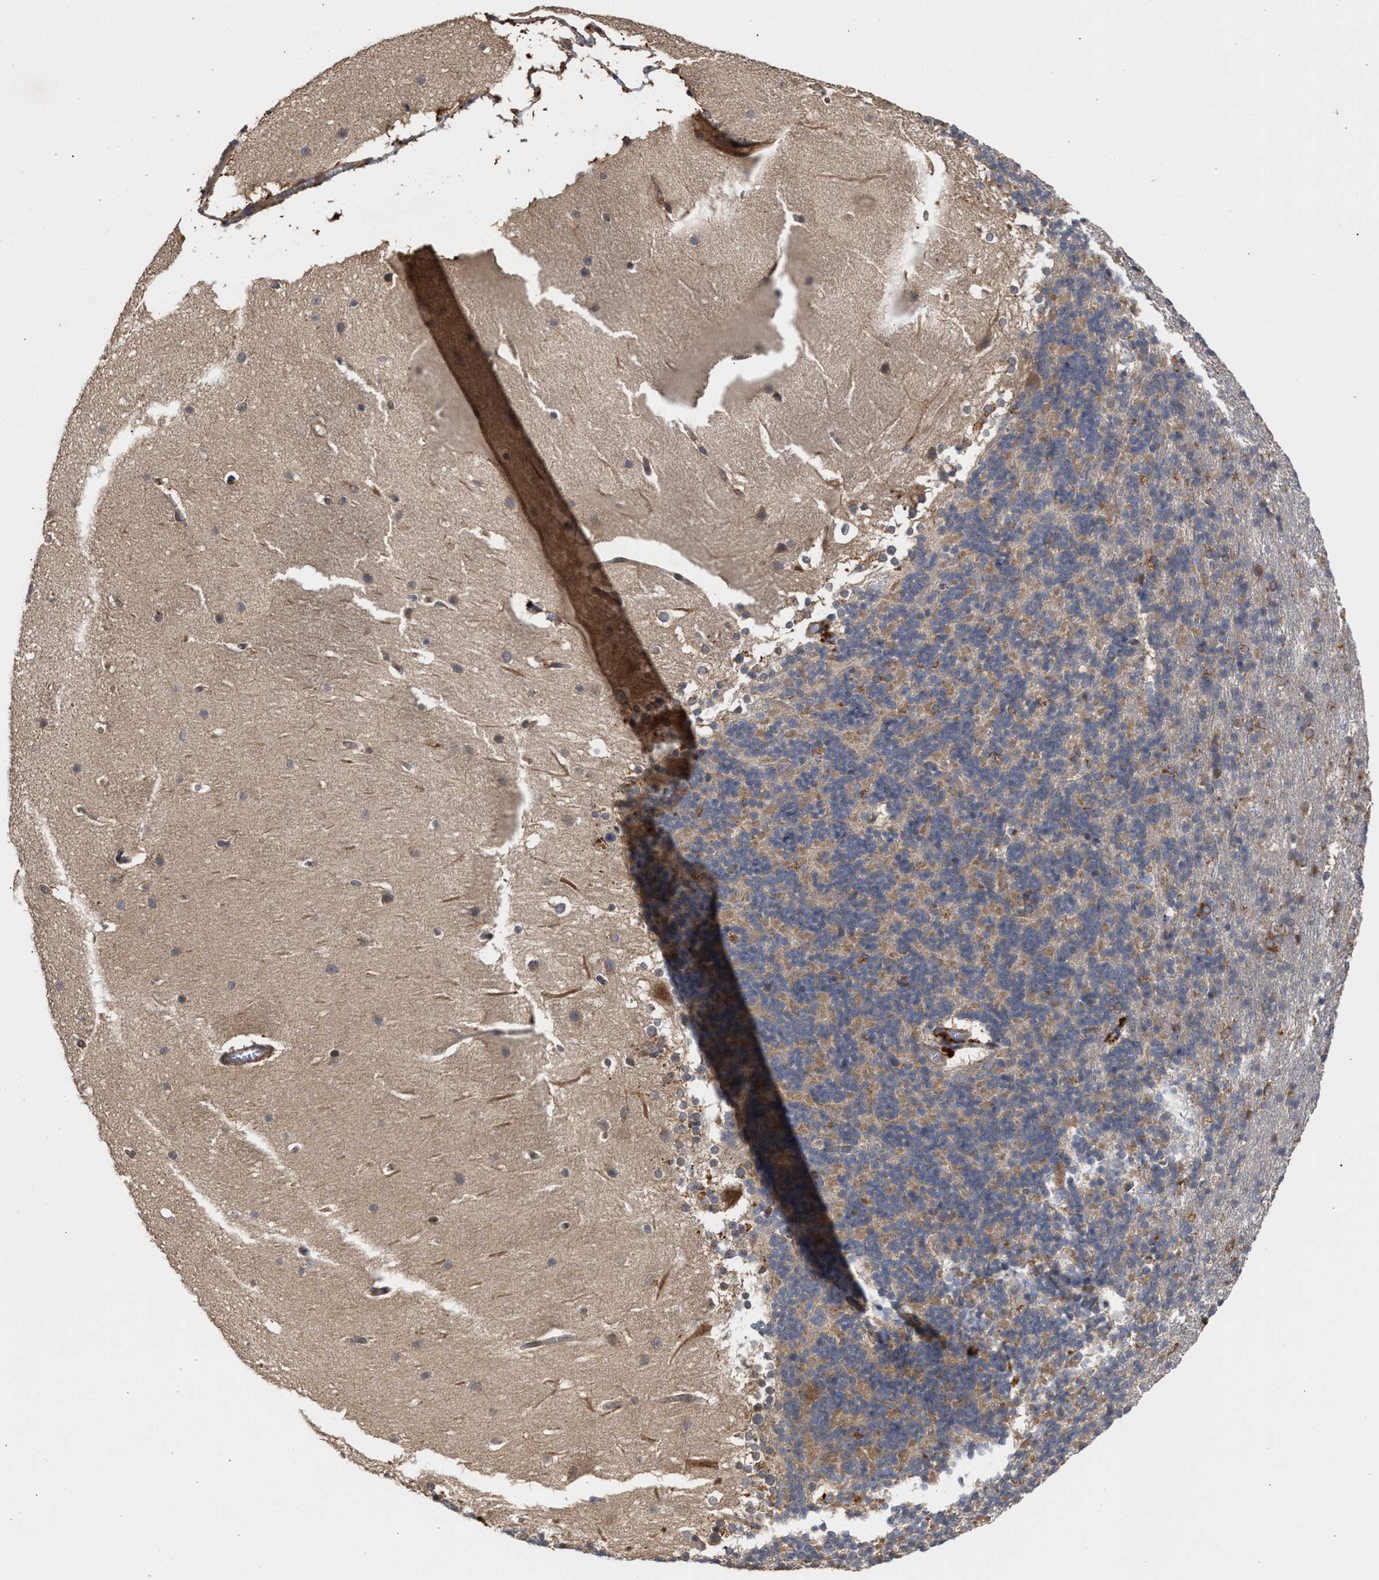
{"staining": {"intensity": "moderate", "quantity": "25%-75%", "location": "cytoplasmic/membranous"}, "tissue": "cerebellum", "cell_type": "Cells in granular layer", "image_type": "normal", "snomed": [{"axis": "morphology", "description": "Normal tissue, NOS"}, {"axis": "topography", "description": "Cerebellum"}], "caption": "Normal cerebellum demonstrates moderate cytoplasmic/membranous expression in about 25%-75% of cells in granular layer.", "gene": "SAR1A", "patient": {"sex": "female", "age": 19}}